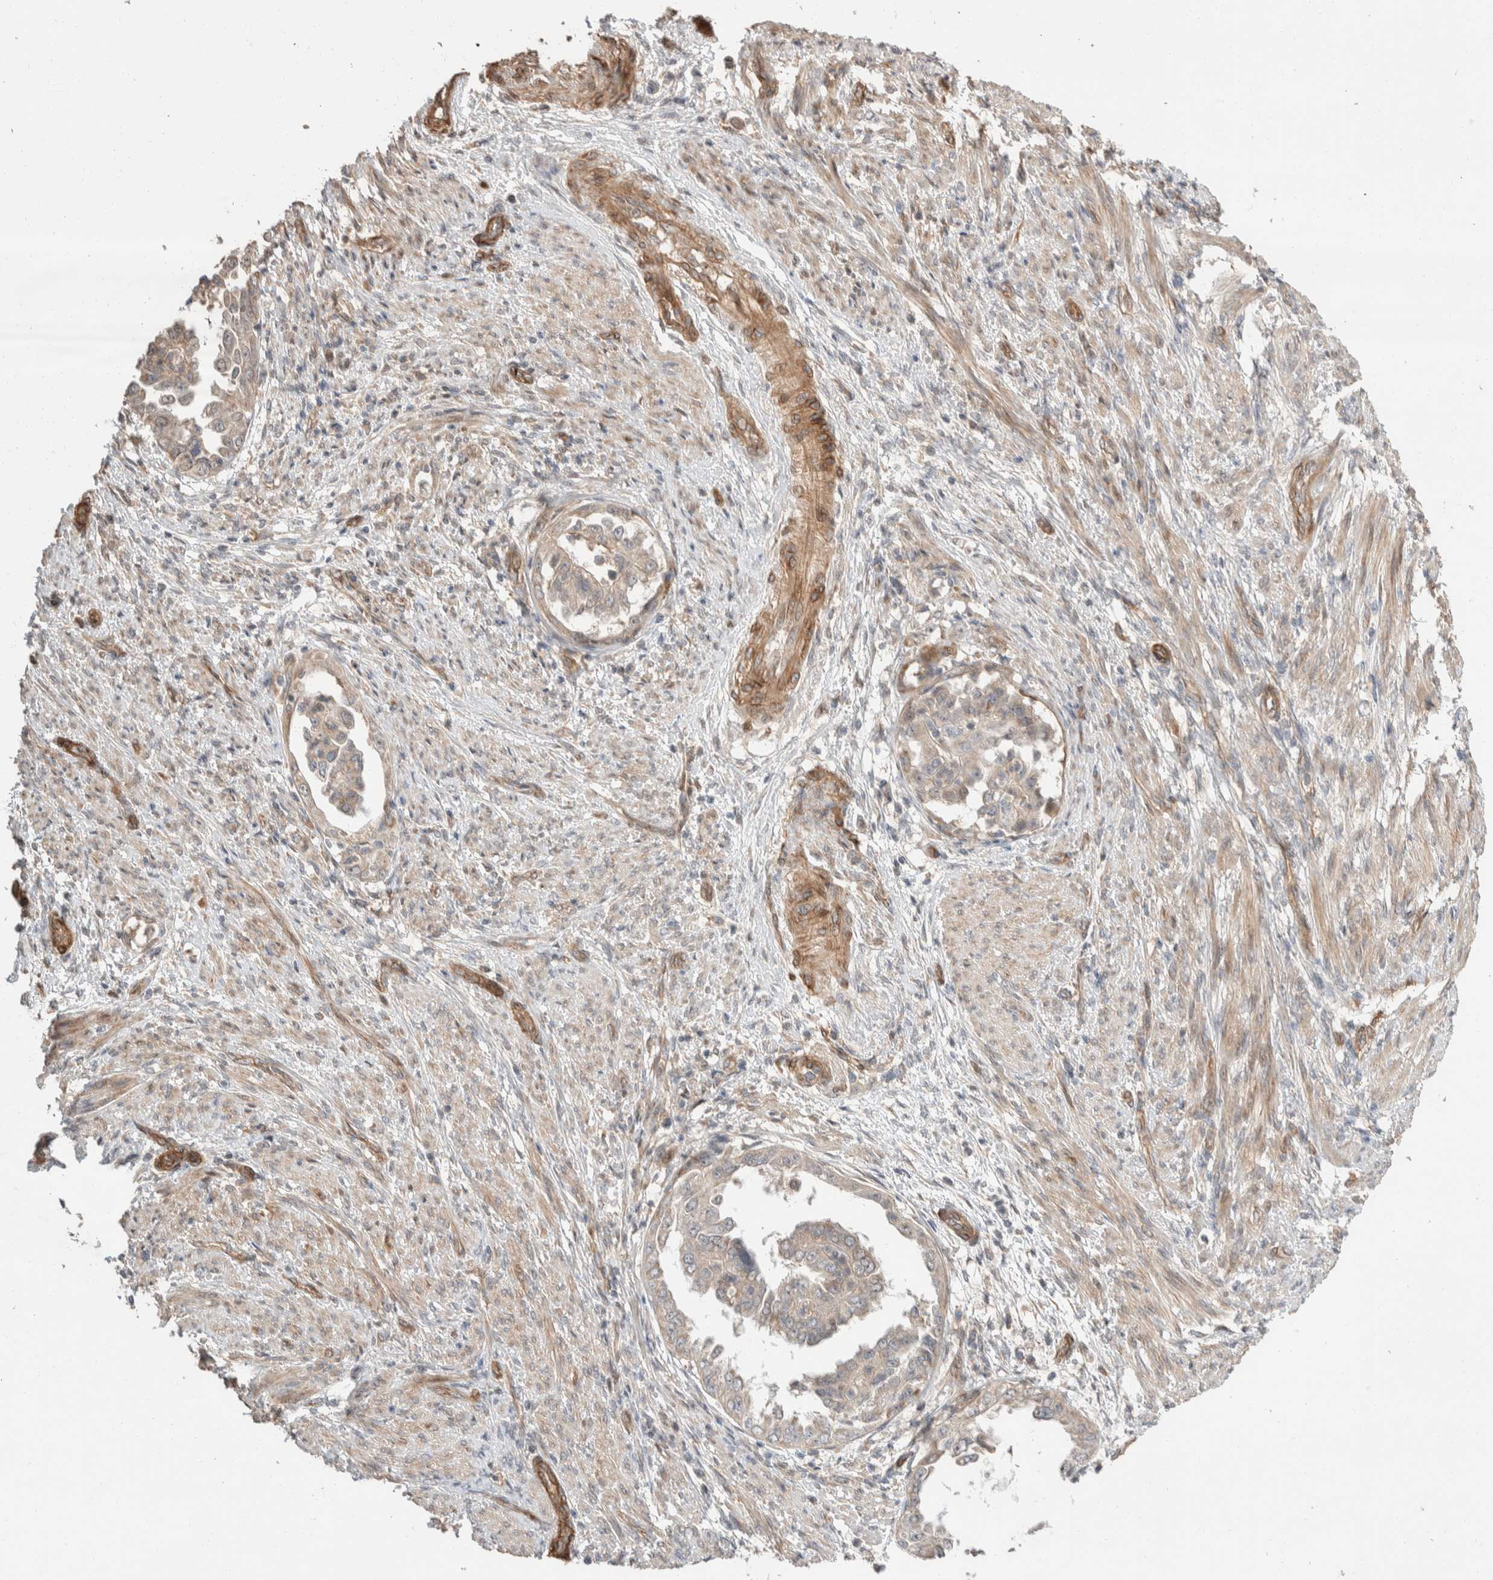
{"staining": {"intensity": "weak", "quantity": "25%-75%", "location": "cytoplasmic/membranous"}, "tissue": "endometrial cancer", "cell_type": "Tumor cells", "image_type": "cancer", "snomed": [{"axis": "morphology", "description": "Adenocarcinoma, NOS"}, {"axis": "topography", "description": "Endometrium"}], "caption": "The immunohistochemical stain labels weak cytoplasmic/membranous positivity in tumor cells of endometrial cancer tissue. (DAB IHC with brightfield microscopy, high magnification).", "gene": "ERC1", "patient": {"sex": "female", "age": 85}}